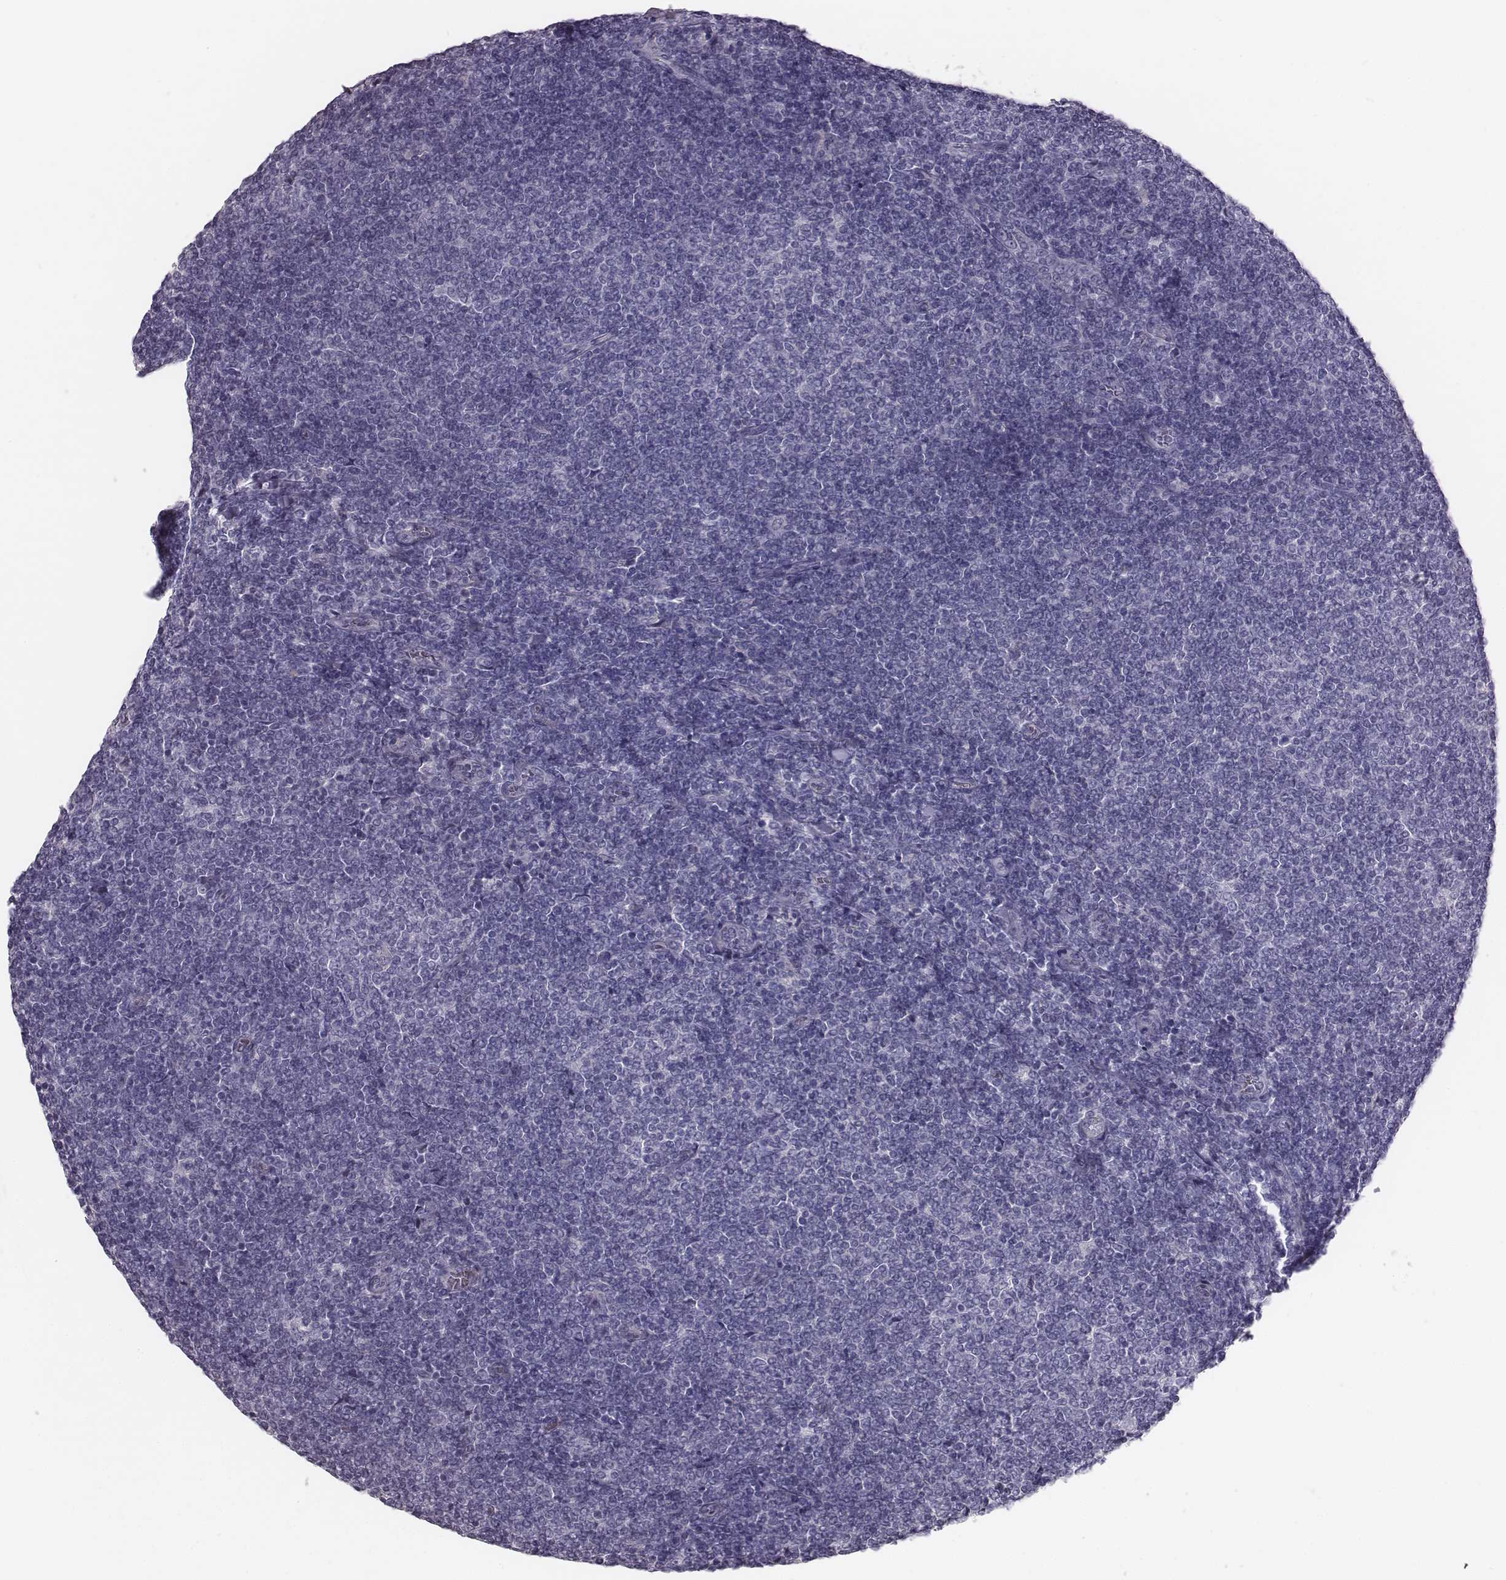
{"staining": {"intensity": "negative", "quantity": "none", "location": "none"}, "tissue": "lymphoma", "cell_type": "Tumor cells", "image_type": "cancer", "snomed": [{"axis": "morphology", "description": "Malignant lymphoma, non-Hodgkin's type, Low grade"}, {"axis": "topography", "description": "Lymph node"}], "caption": "The histopathology image displays no significant staining in tumor cells of malignant lymphoma, non-Hodgkin's type (low-grade).", "gene": "CRISP1", "patient": {"sex": "male", "age": 52}}